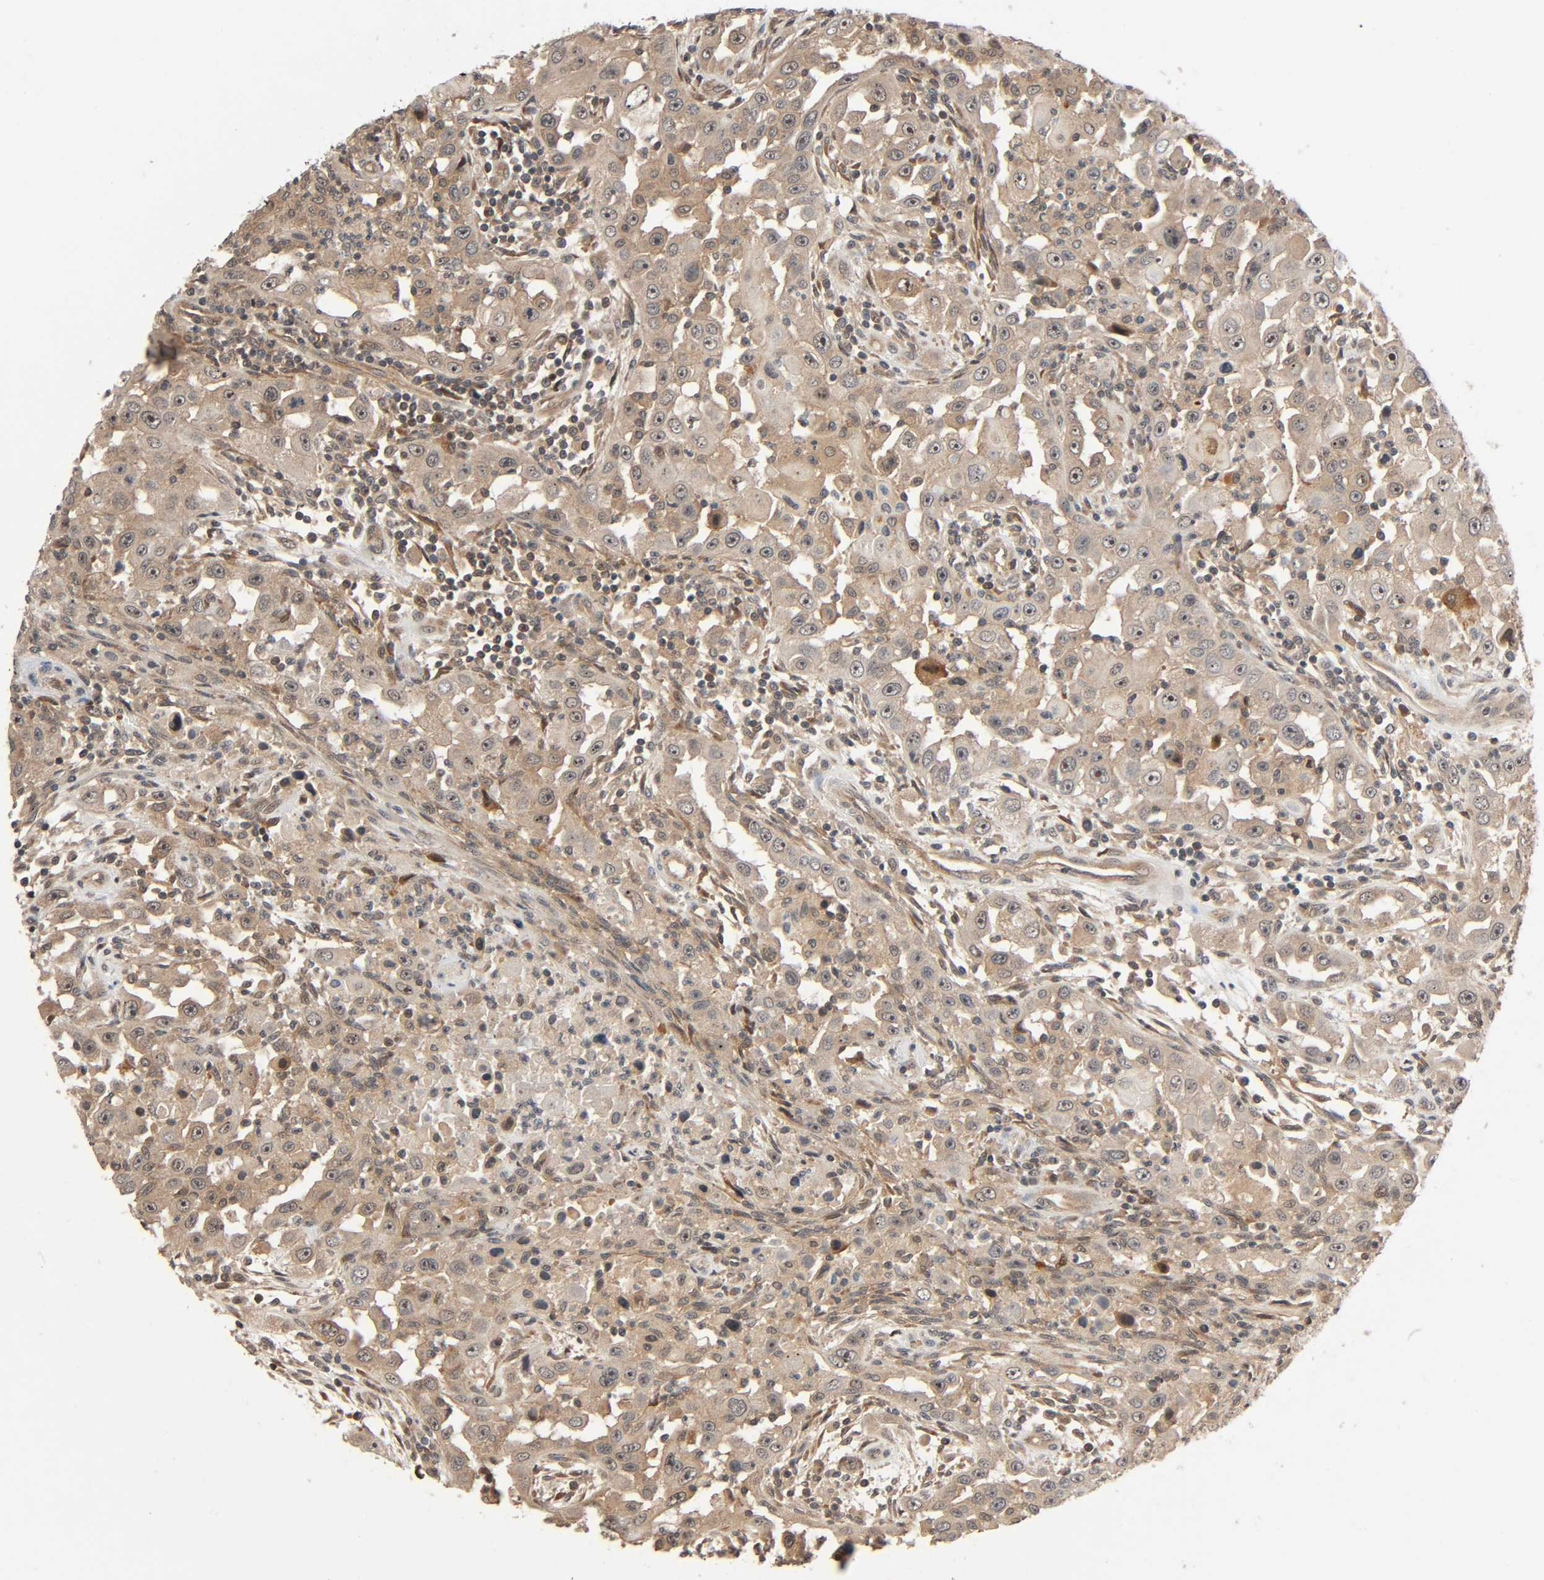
{"staining": {"intensity": "weak", "quantity": ">75%", "location": "cytoplasmic/membranous"}, "tissue": "head and neck cancer", "cell_type": "Tumor cells", "image_type": "cancer", "snomed": [{"axis": "morphology", "description": "Carcinoma, NOS"}, {"axis": "topography", "description": "Head-Neck"}], "caption": "Head and neck cancer (carcinoma) stained with a protein marker demonstrates weak staining in tumor cells.", "gene": "PPP2R1B", "patient": {"sex": "male", "age": 87}}